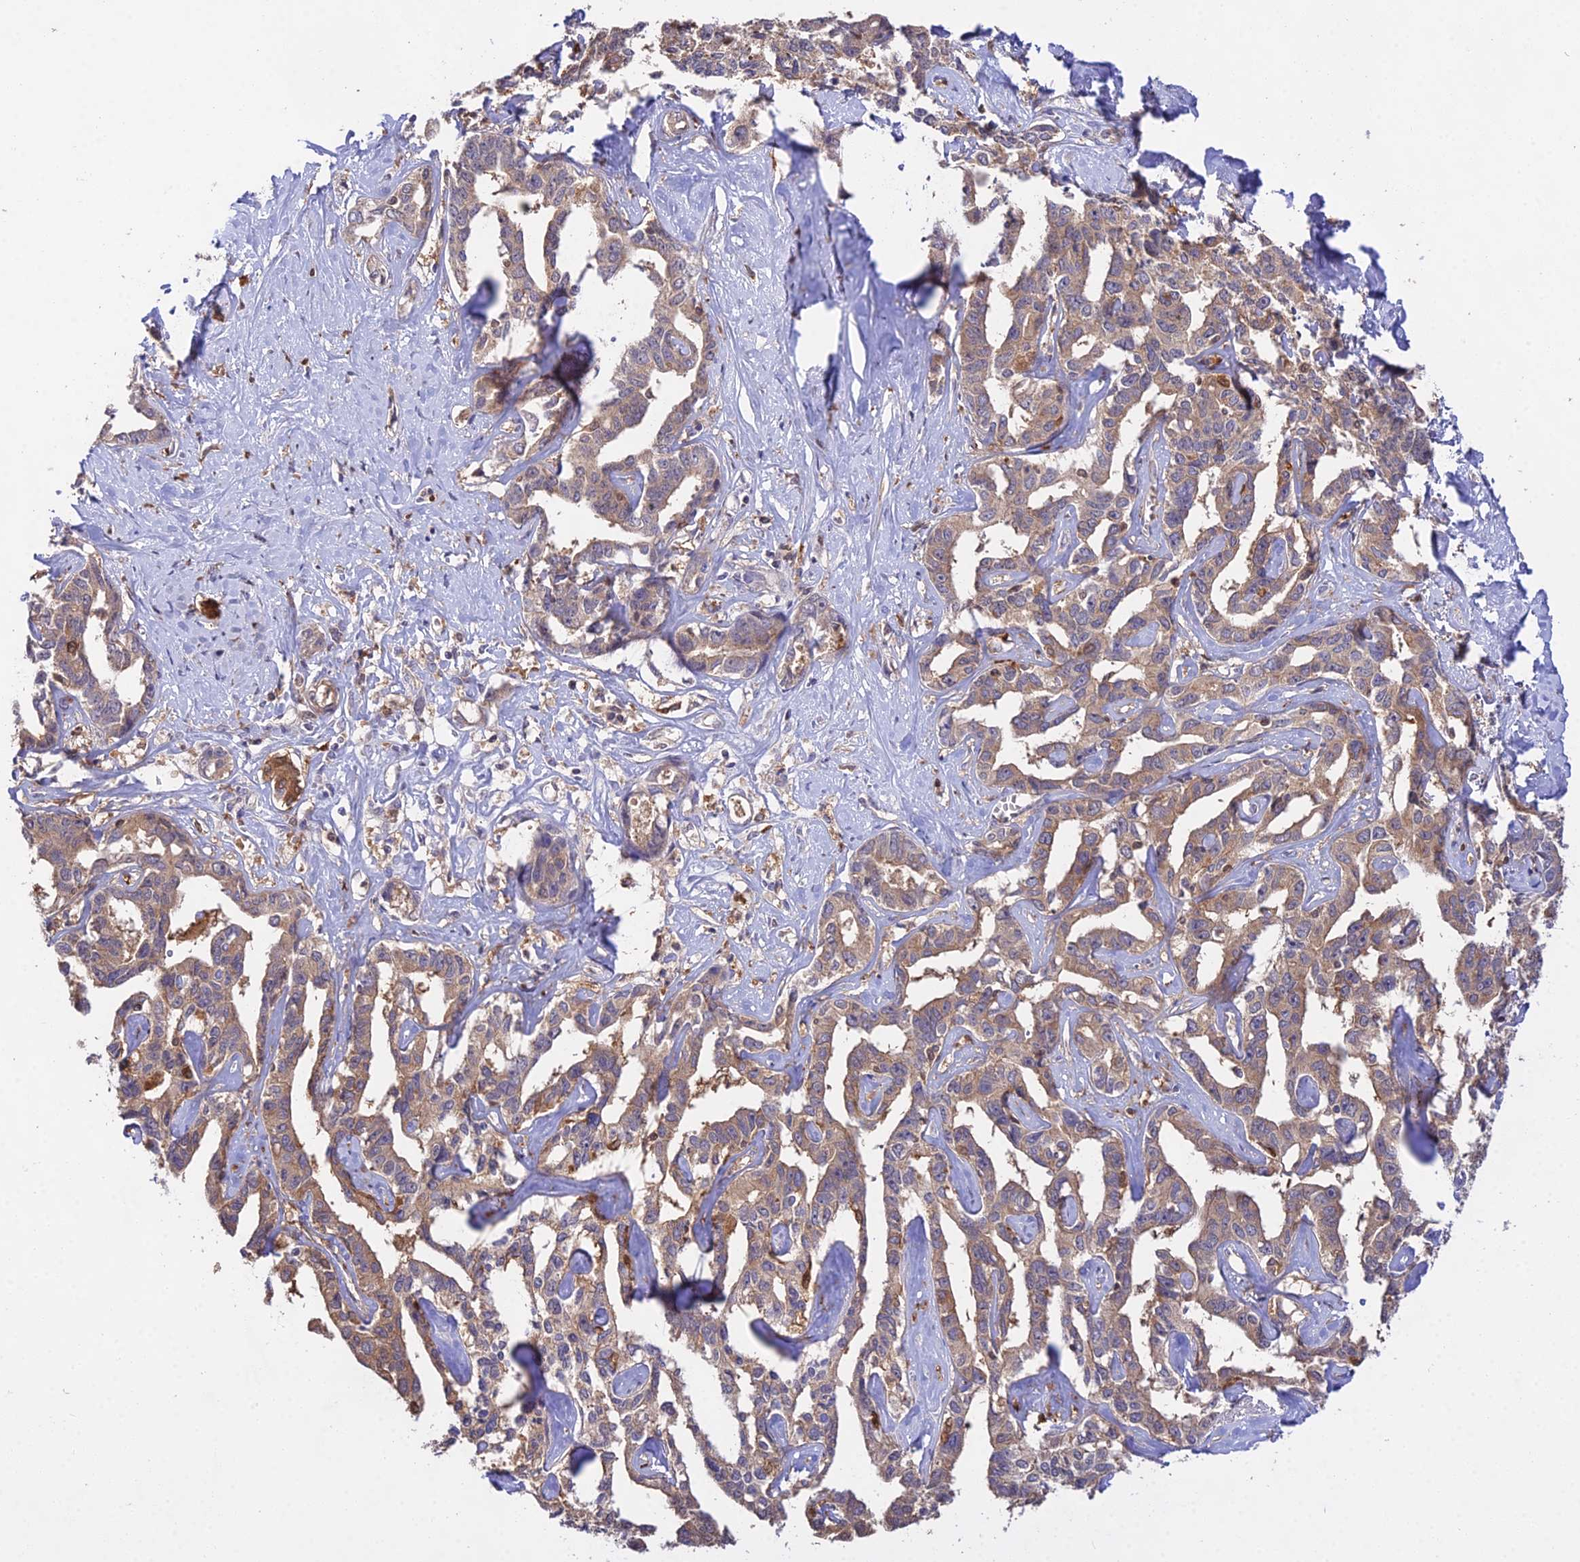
{"staining": {"intensity": "weak", "quantity": ">75%", "location": "cytoplasmic/membranous"}, "tissue": "liver cancer", "cell_type": "Tumor cells", "image_type": "cancer", "snomed": [{"axis": "morphology", "description": "Cholangiocarcinoma"}, {"axis": "topography", "description": "Liver"}], "caption": "The photomicrograph reveals a brown stain indicating the presence of a protein in the cytoplasmic/membranous of tumor cells in cholangiocarcinoma (liver).", "gene": "FBP1", "patient": {"sex": "male", "age": 59}}